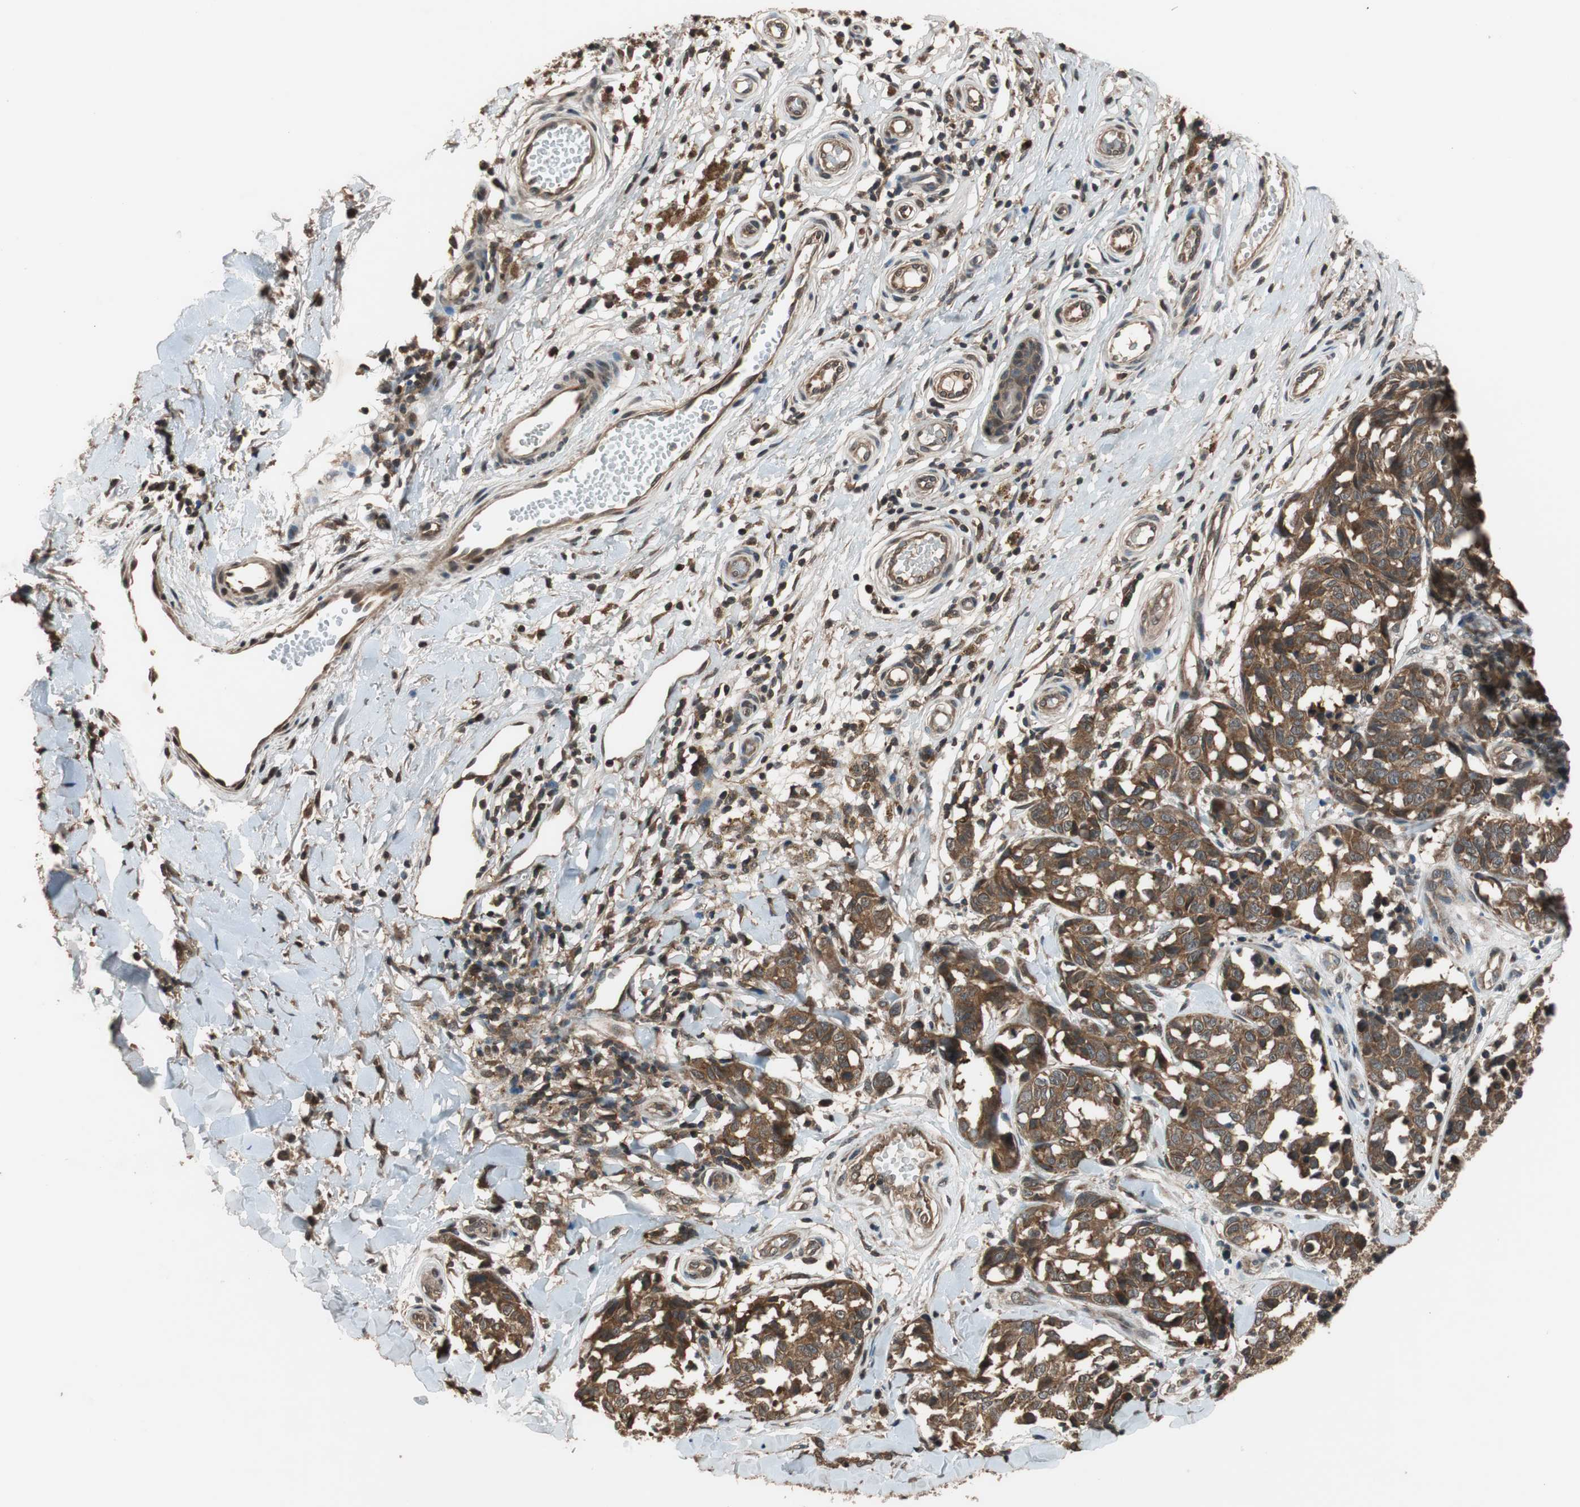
{"staining": {"intensity": "moderate", "quantity": ">75%", "location": "cytoplasmic/membranous"}, "tissue": "melanoma", "cell_type": "Tumor cells", "image_type": "cancer", "snomed": [{"axis": "morphology", "description": "Malignant melanoma, NOS"}, {"axis": "topography", "description": "Skin"}], "caption": "The histopathology image shows a brown stain indicating the presence of a protein in the cytoplasmic/membranous of tumor cells in malignant melanoma.", "gene": "TMEM230", "patient": {"sex": "female", "age": 64}}